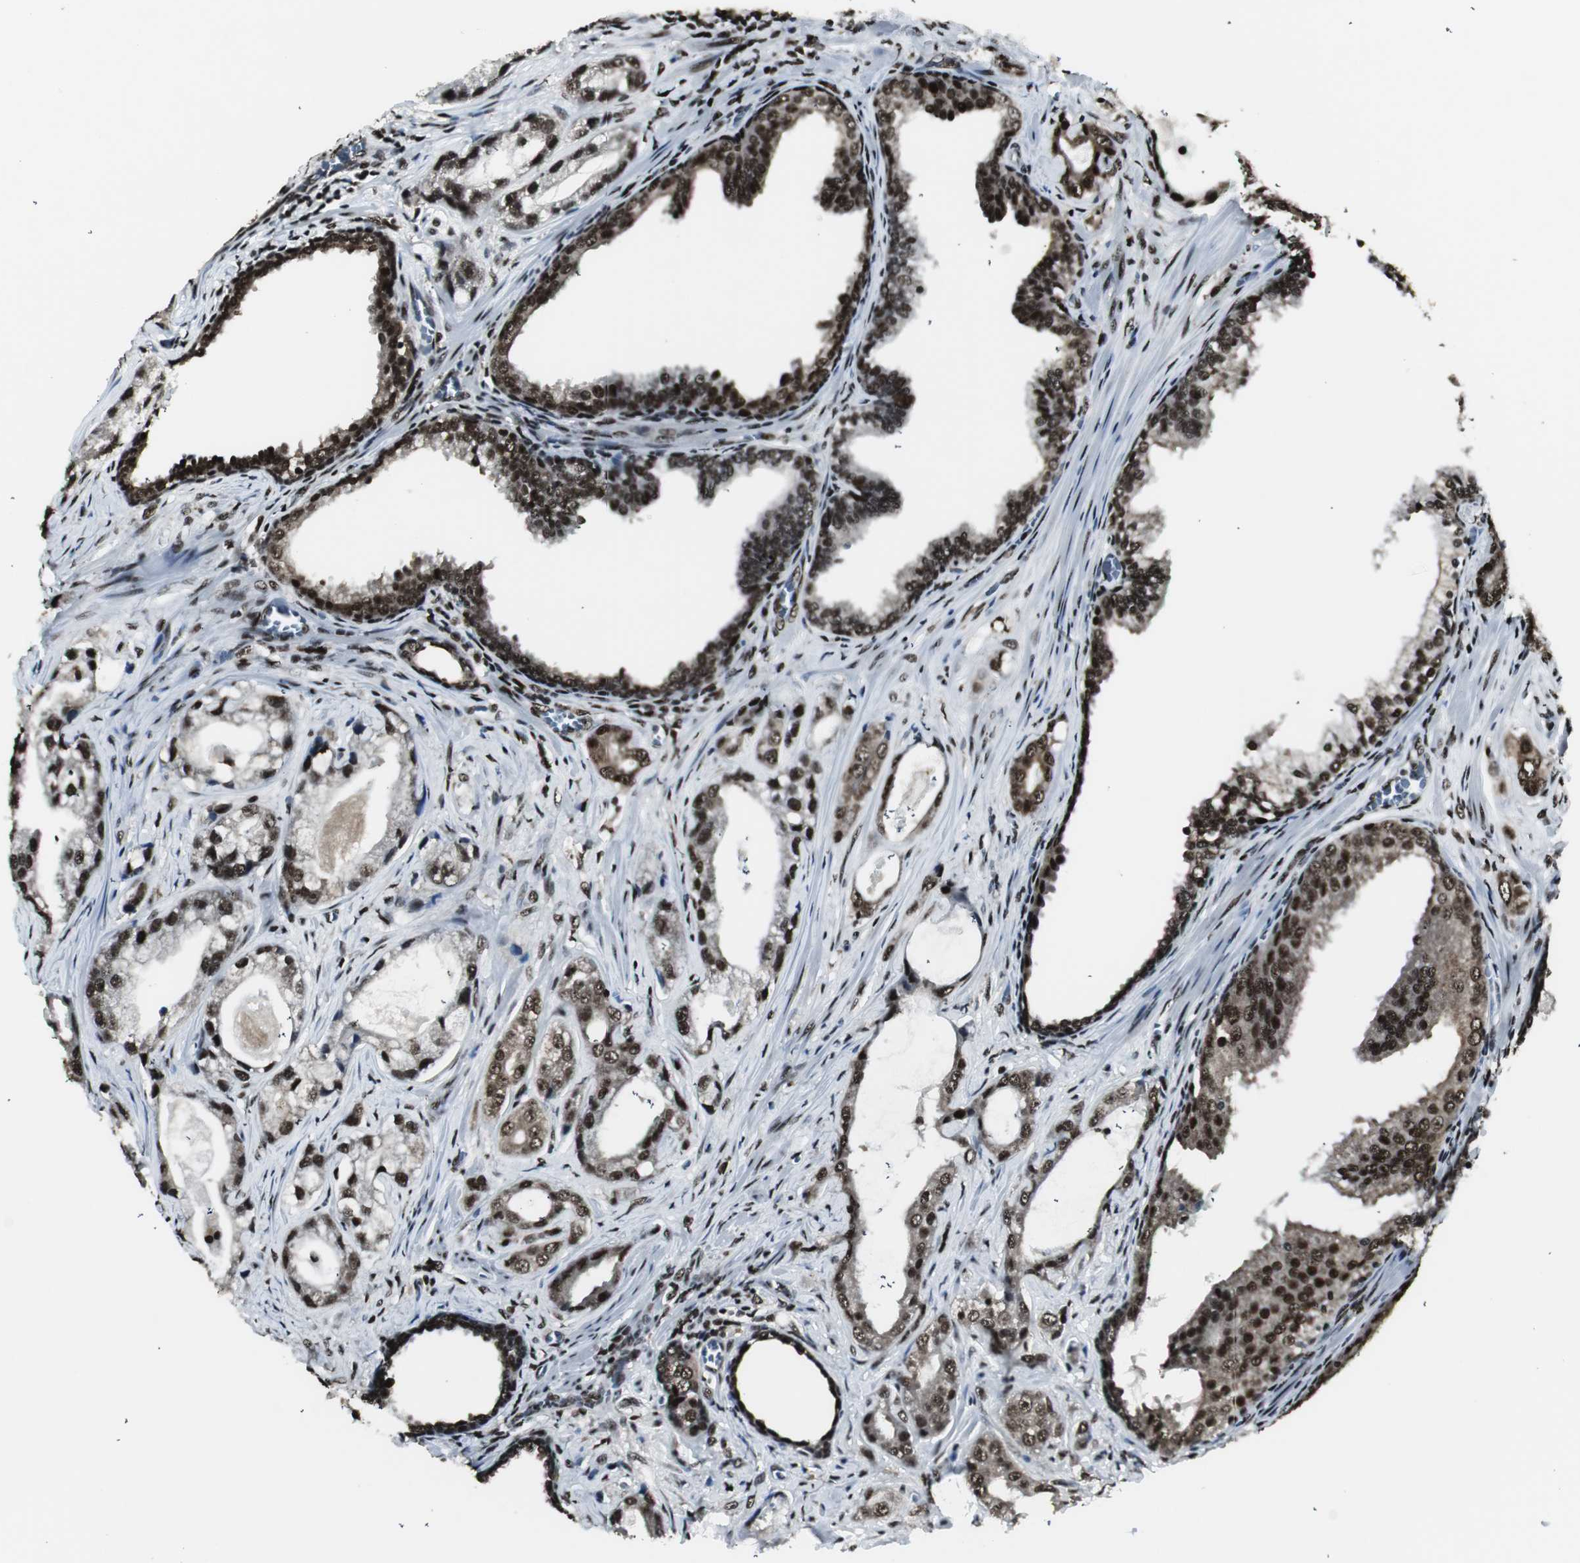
{"staining": {"intensity": "strong", "quantity": ">75%", "location": "nuclear"}, "tissue": "prostate cancer", "cell_type": "Tumor cells", "image_type": "cancer", "snomed": [{"axis": "morphology", "description": "Adenocarcinoma, Low grade"}, {"axis": "topography", "description": "Prostate"}], "caption": "IHC histopathology image of adenocarcinoma (low-grade) (prostate) stained for a protein (brown), which exhibits high levels of strong nuclear staining in about >75% of tumor cells.", "gene": "PARN", "patient": {"sex": "male", "age": 59}}